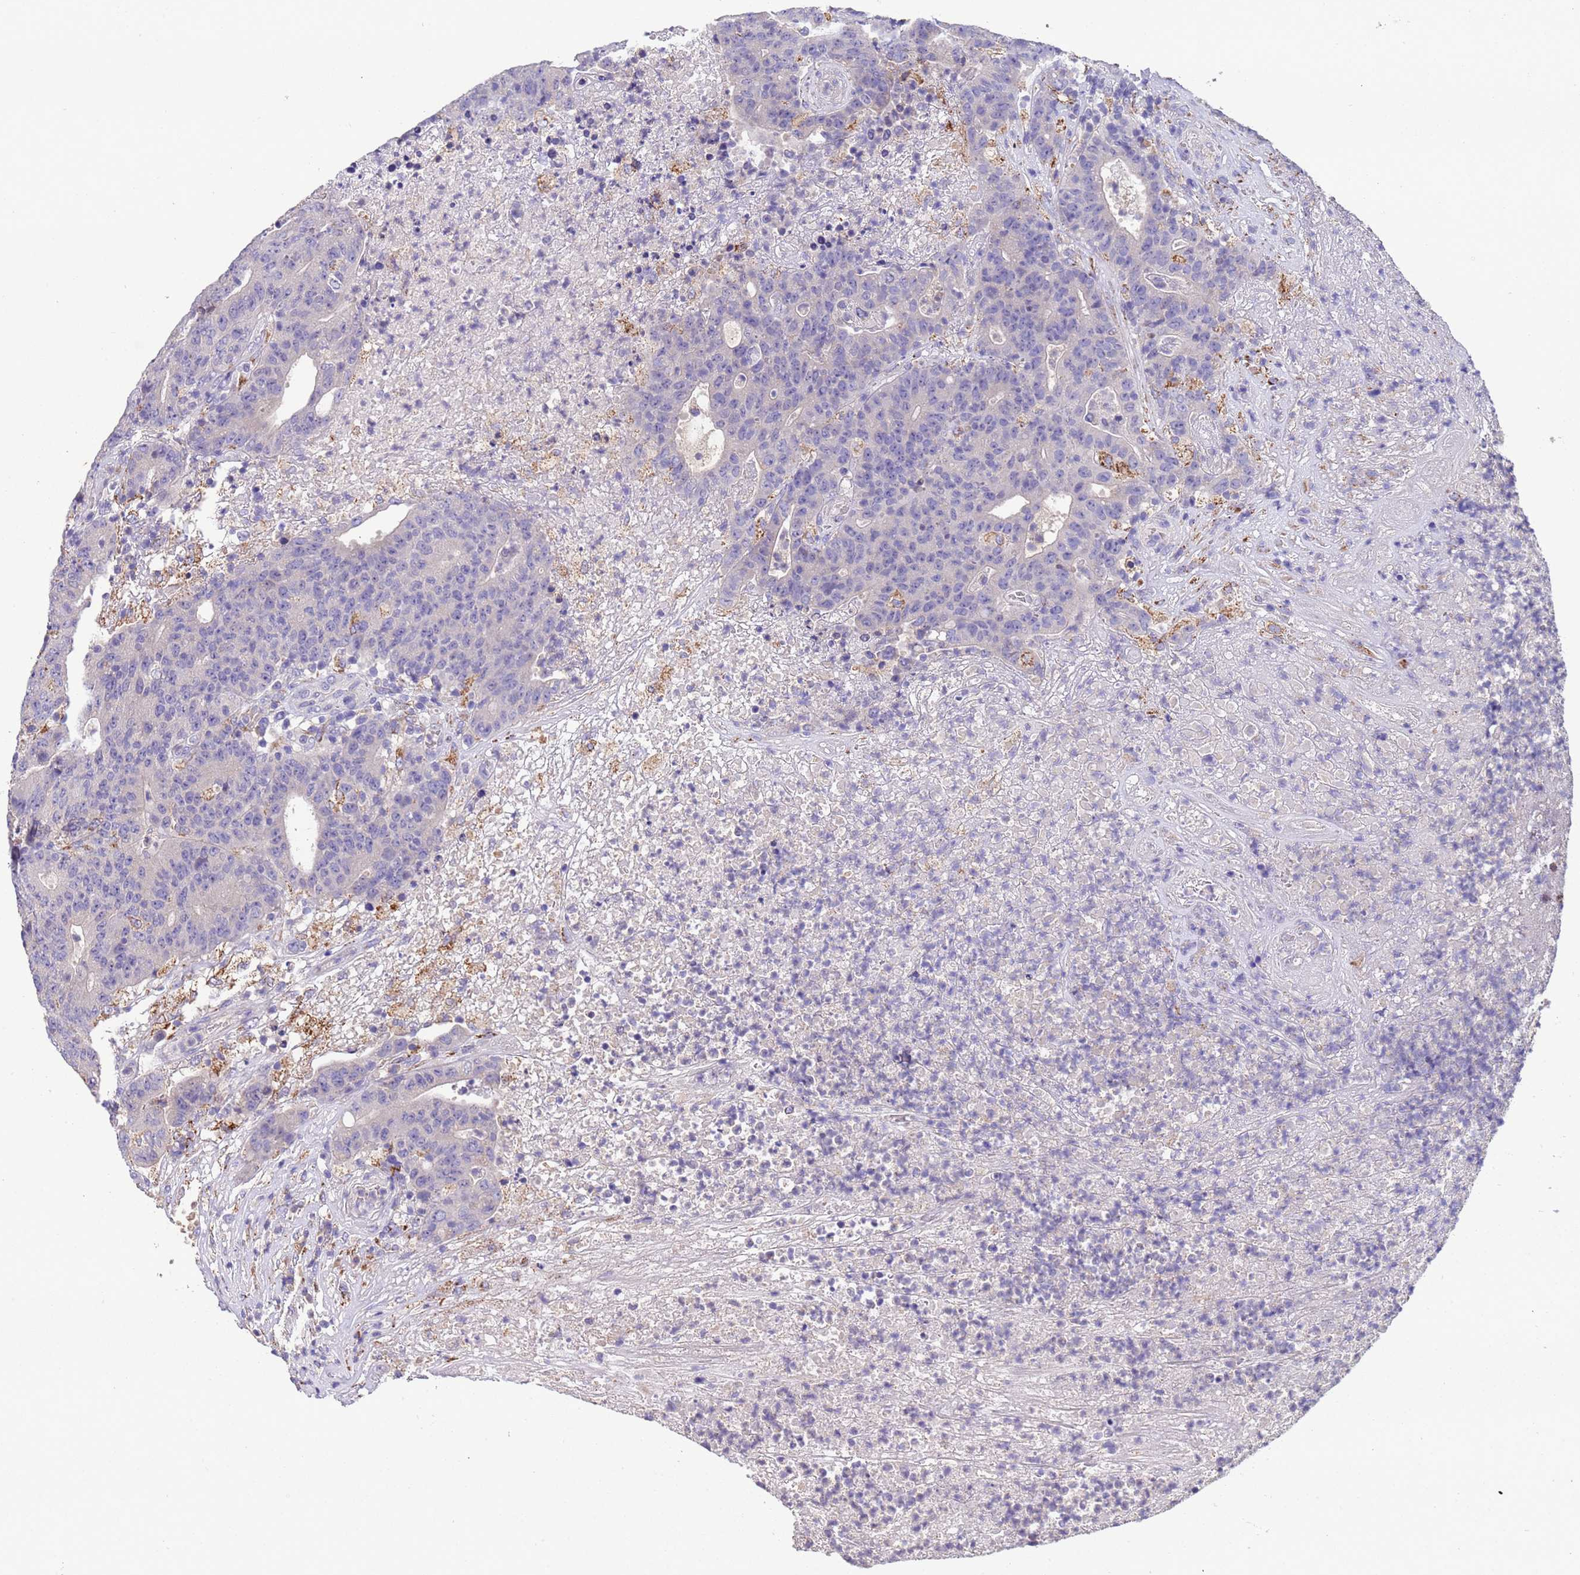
{"staining": {"intensity": "negative", "quantity": "none", "location": "none"}, "tissue": "colorectal cancer", "cell_type": "Tumor cells", "image_type": "cancer", "snomed": [{"axis": "morphology", "description": "Adenocarcinoma, NOS"}, {"axis": "topography", "description": "Colon"}], "caption": "Tumor cells are negative for protein expression in human colorectal cancer (adenocarcinoma).", "gene": "SLC24A3", "patient": {"sex": "female", "age": 75}}